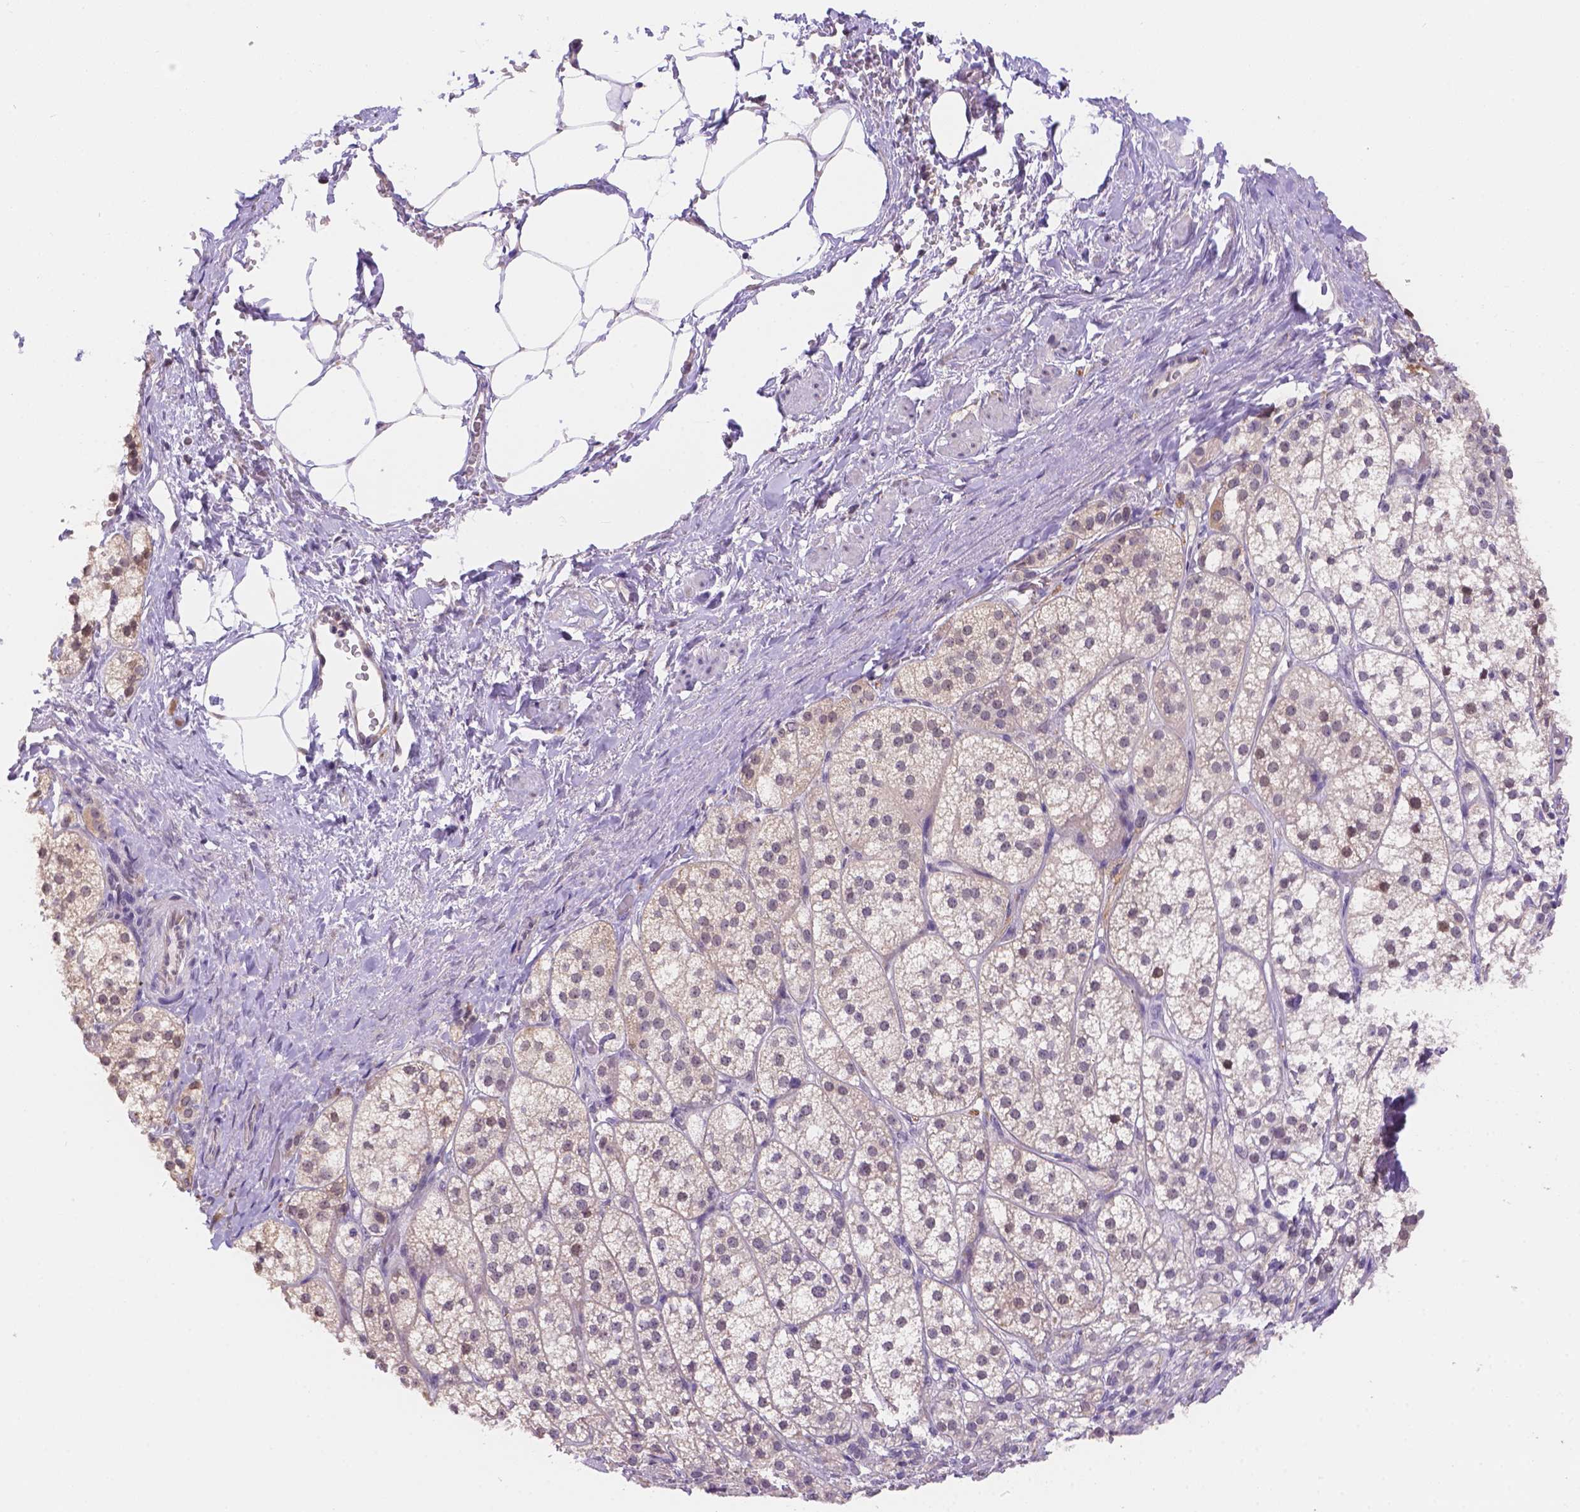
{"staining": {"intensity": "moderate", "quantity": "25%-75%", "location": "nuclear"}, "tissue": "adrenal gland", "cell_type": "Glandular cells", "image_type": "normal", "snomed": [{"axis": "morphology", "description": "Normal tissue, NOS"}, {"axis": "topography", "description": "Adrenal gland"}], "caption": "Immunohistochemical staining of benign human adrenal gland reveals medium levels of moderate nuclear expression in about 25%-75% of glandular cells. (DAB IHC, brown staining for protein, blue staining for nuclei).", "gene": "NXPE2", "patient": {"sex": "female", "age": 60}}